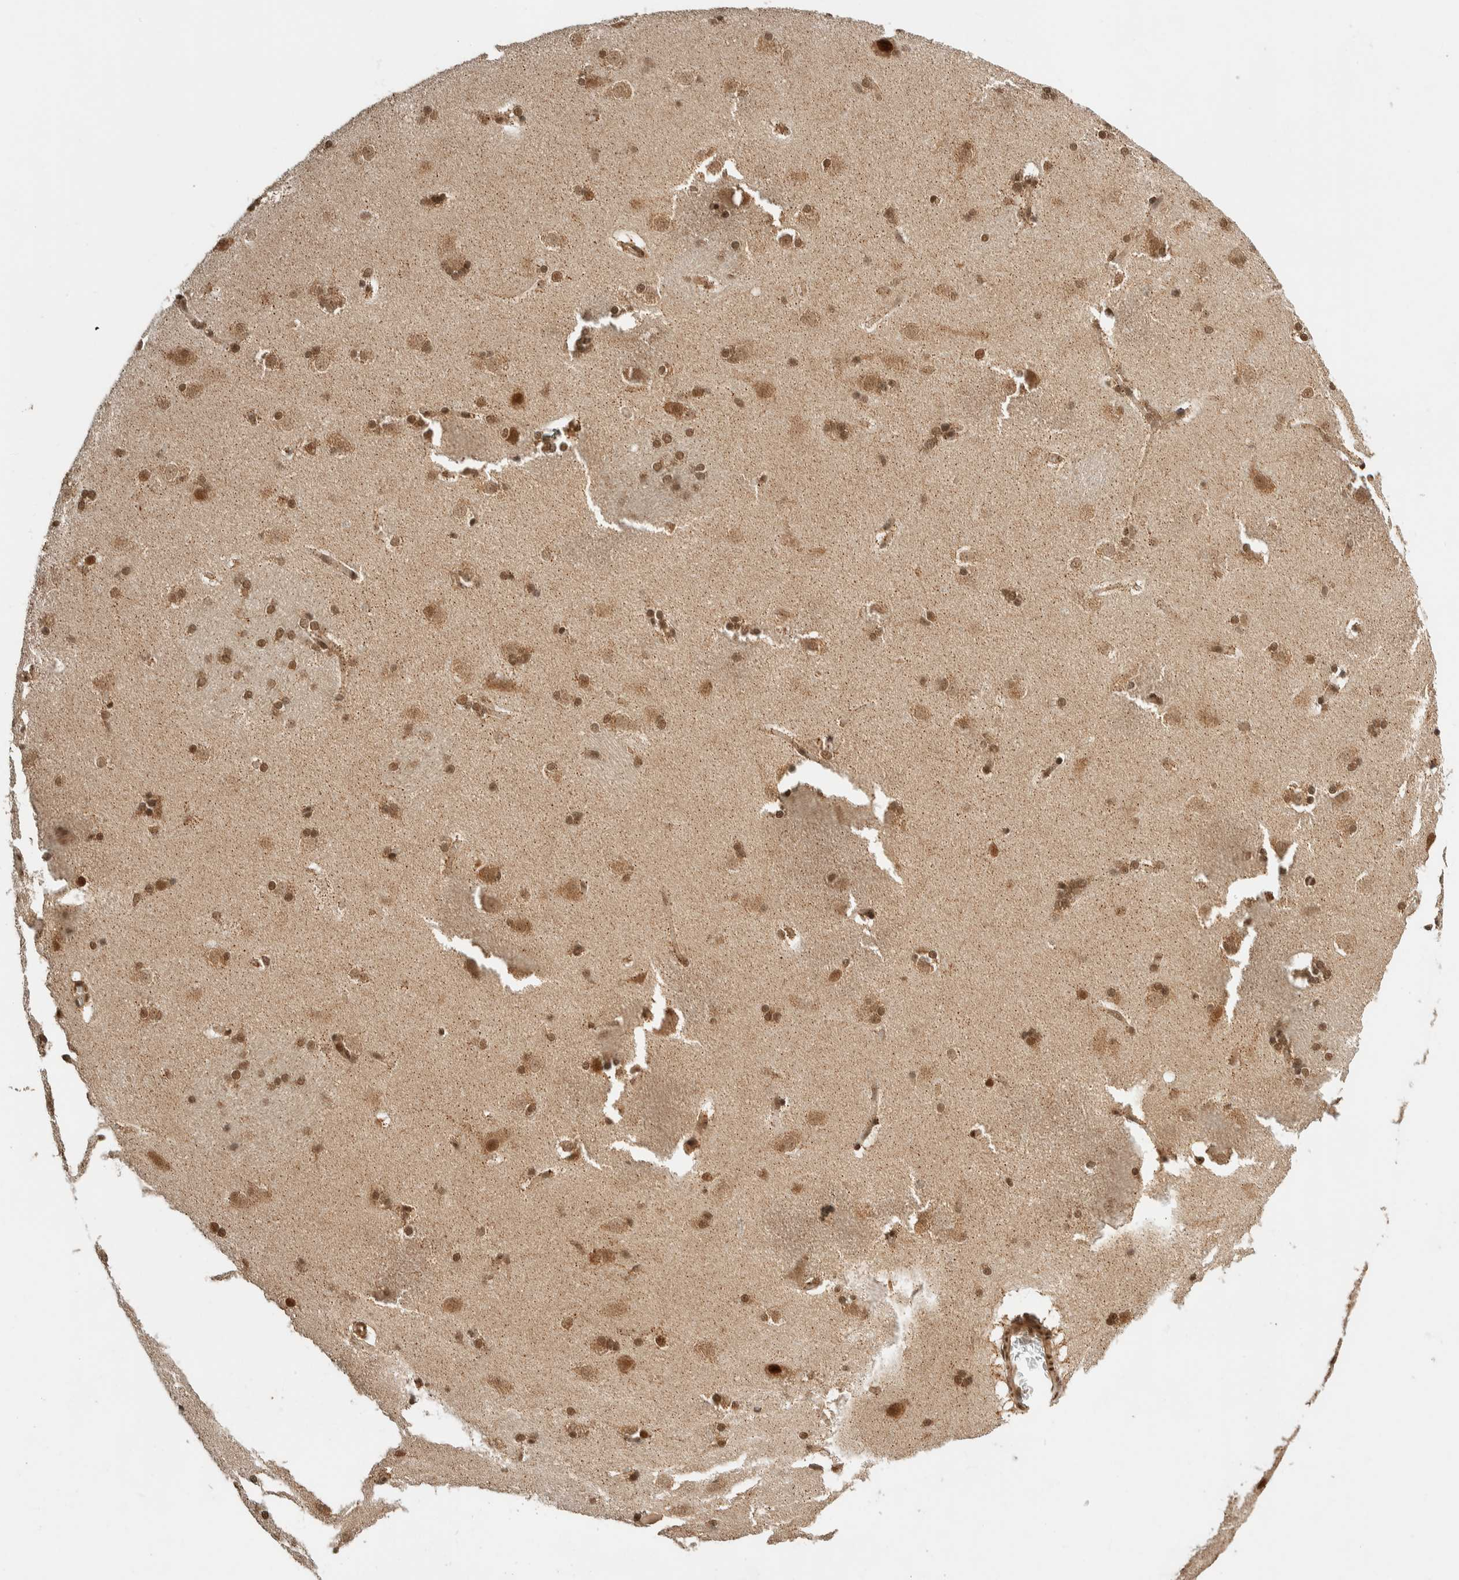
{"staining": {"intensity": "moderate", "quantity": ">75%", "location": "cytoplasmic/membranous,nuclear"}, "tissue": "caudate", "cell_type": "Glial cells", "image_type": "normal", "snomed": [{"axis": "morphology", "description": "Normal tissue, NOS"}, {"axis": "topography", "description": "Lateral ventricle wall"}], "caption": "DAB (3,3'-diaminobenzidine) immunohistochemical staining of normal human caudate reveals moderate cytoplasmic/membranous,nuclear protein positivity in about >75% of glial cells. The protein of interest is shown in brown color, while the nuclei are stained blue.", "gene": "ZBTB2", "patient": {"sex": "female", "age": 19}}